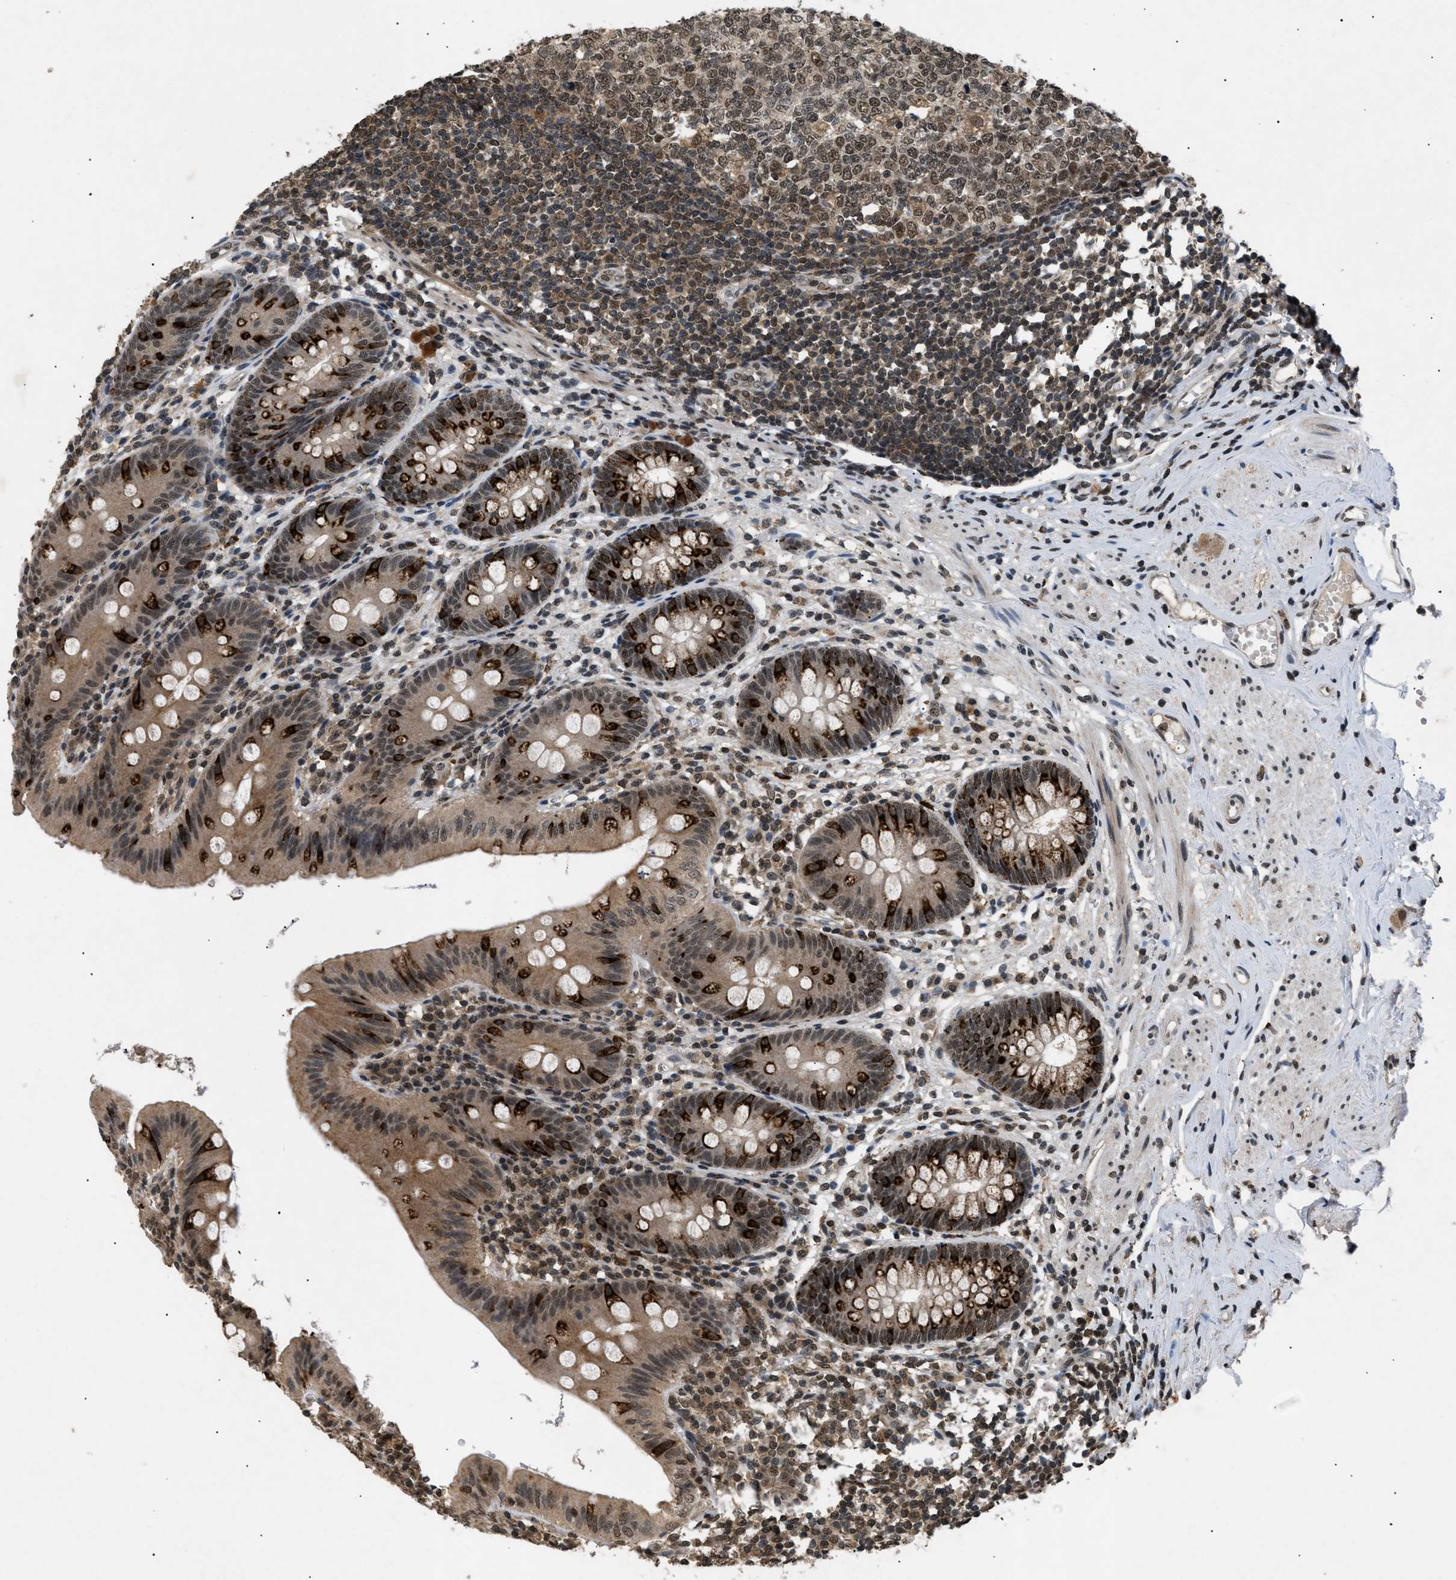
{"staining": {"intensity": "strong", "quantity": "25%-75%", "location": "cytoplasmic/membranous,nuclear"}, "tissue": "appendix", "cell_type": "Glandular cells", "image_type": "normal", "snomed": [{"axis": "morphology", "description": "Normal tissue, NOS"}, {"axis": "topography", "description": "Appendix"}], "caption": "Appendix stained for a protein displays strong cytoplasmic/membranous,nuclear positivity in glandular cells. The staining was performed using DAB (3,3'-diaminobenzidine), with brown indicating positive protein expression. Nuclei are stained blue with hematoxylin.", "gene": "RBM5", "patient": {"sex": "male", "age": 56}}